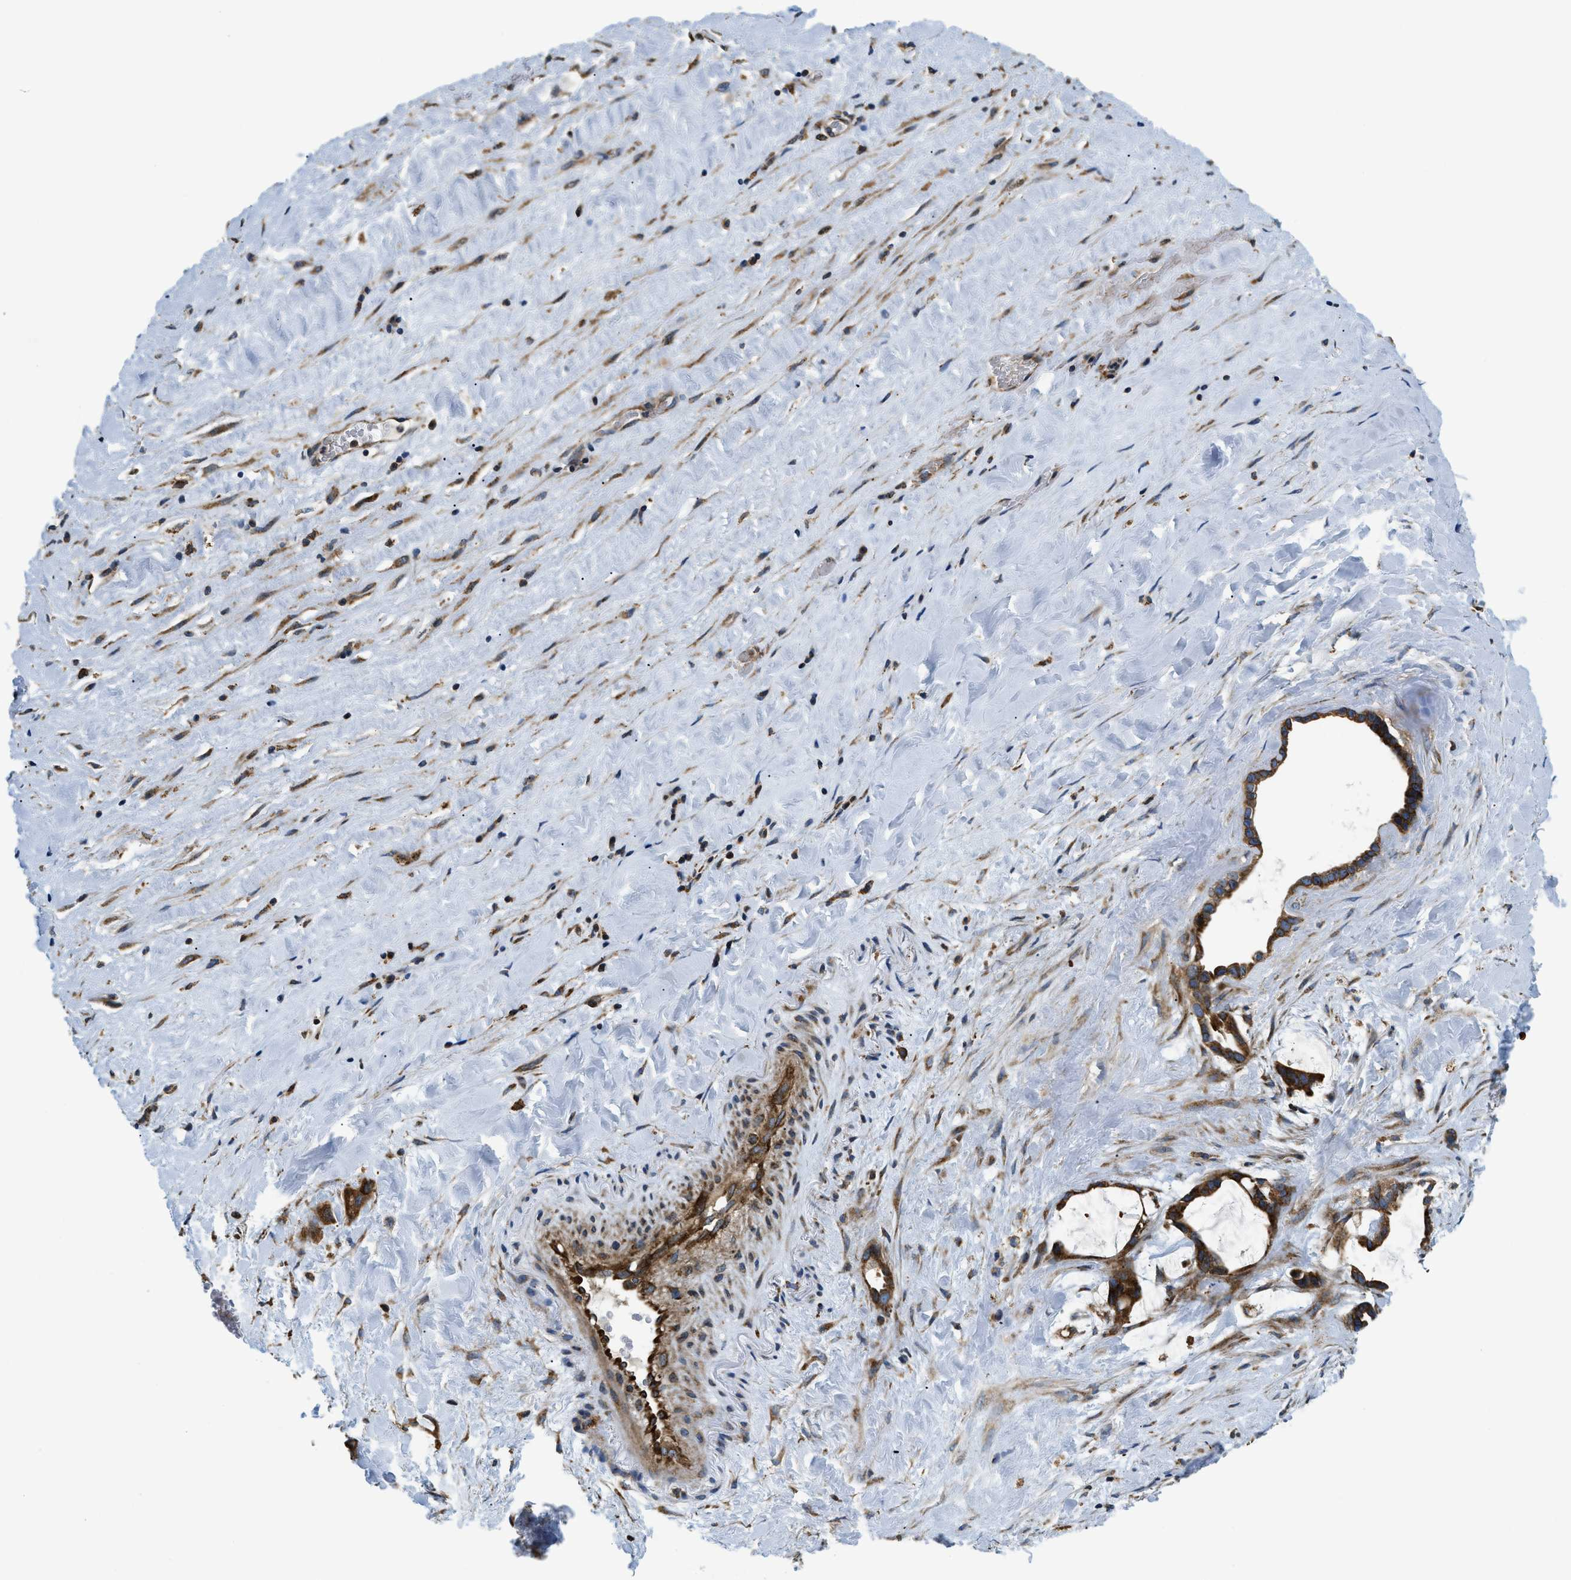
{"staining": {"intensity": "strong", "quantity": ">75%", "location": "cytoplasmic/membranous"}, "tissue": "liver cancer", "cell_type": "Tumor cells", "image_type": "cancer", "snomed": [{"axis": "morphology", "description": "Cholangiocarcinoma"}, {"axis": "topography", "description": "Liver"}], "caption": "Liver cancer tissue shows strong cytoplasmic/membranous expression in approximately >75% of tumor cells", "gene": "CSPG4", "patient": {"sex": "female", "age": 65}}